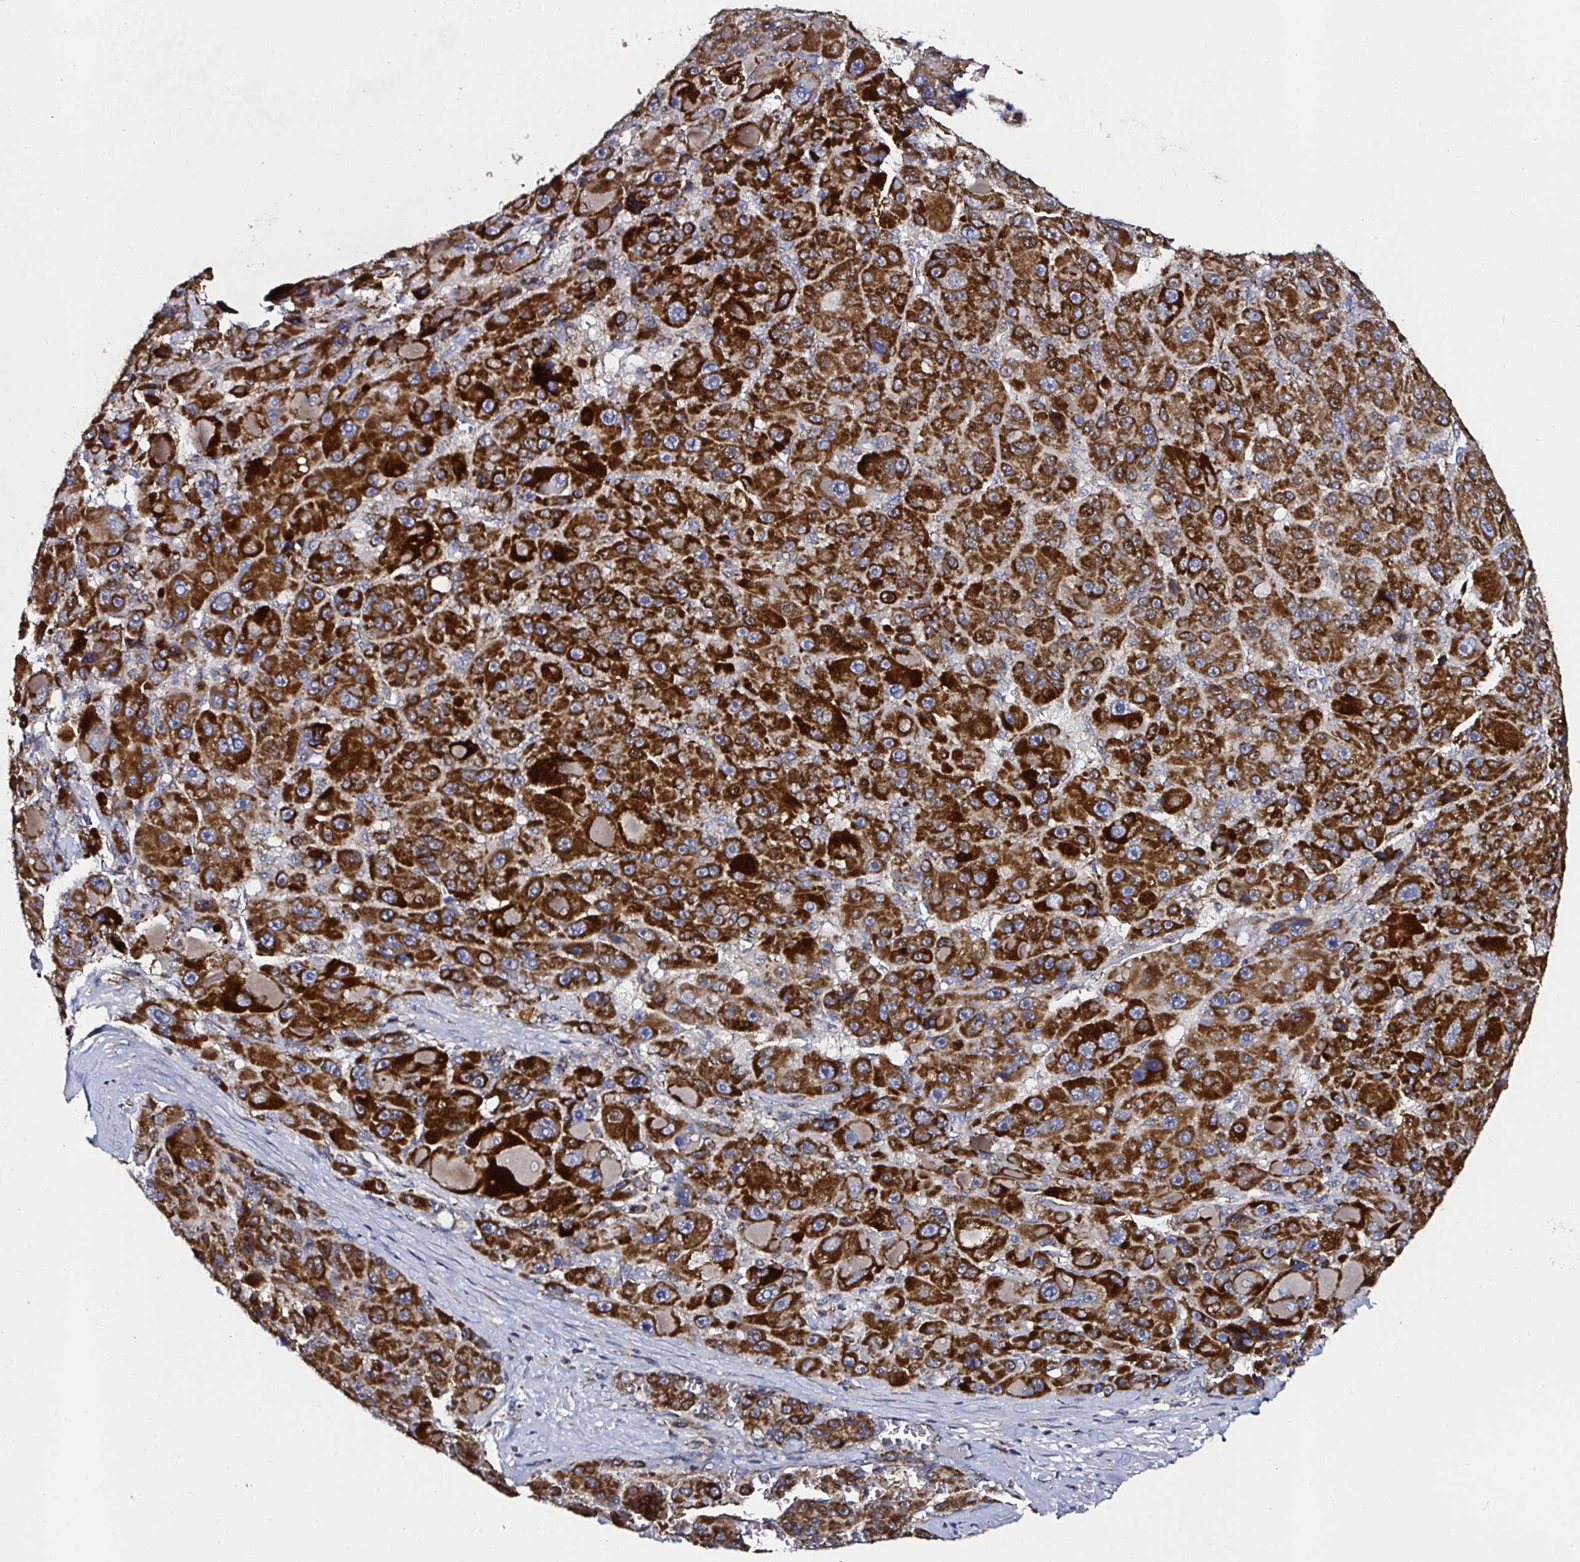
{"staining": {"intensity": "strong", "quantity": ">75%", "location": "cytoplasmic/membranous"}, "tissue": "liver cancer", "cell_type": "Tumor cells", "image_type": "cancer", "snomed": [{"axis": "morphology", "description": "Carcinoma, Hepatocellular, NOS"}, {"axis": "topography", "description": "Liver"}], "caption": "A high-resolution photomicrograph shows immunohistochemistry (IHC) staining of hepatocellular carcinoma (liver), which exhibits strong cytoplasmic/membranous expression in approximately >75% of tumor cells.", "gene": "ATAD3B", "patient": {"sex": "male", "age": 76}}